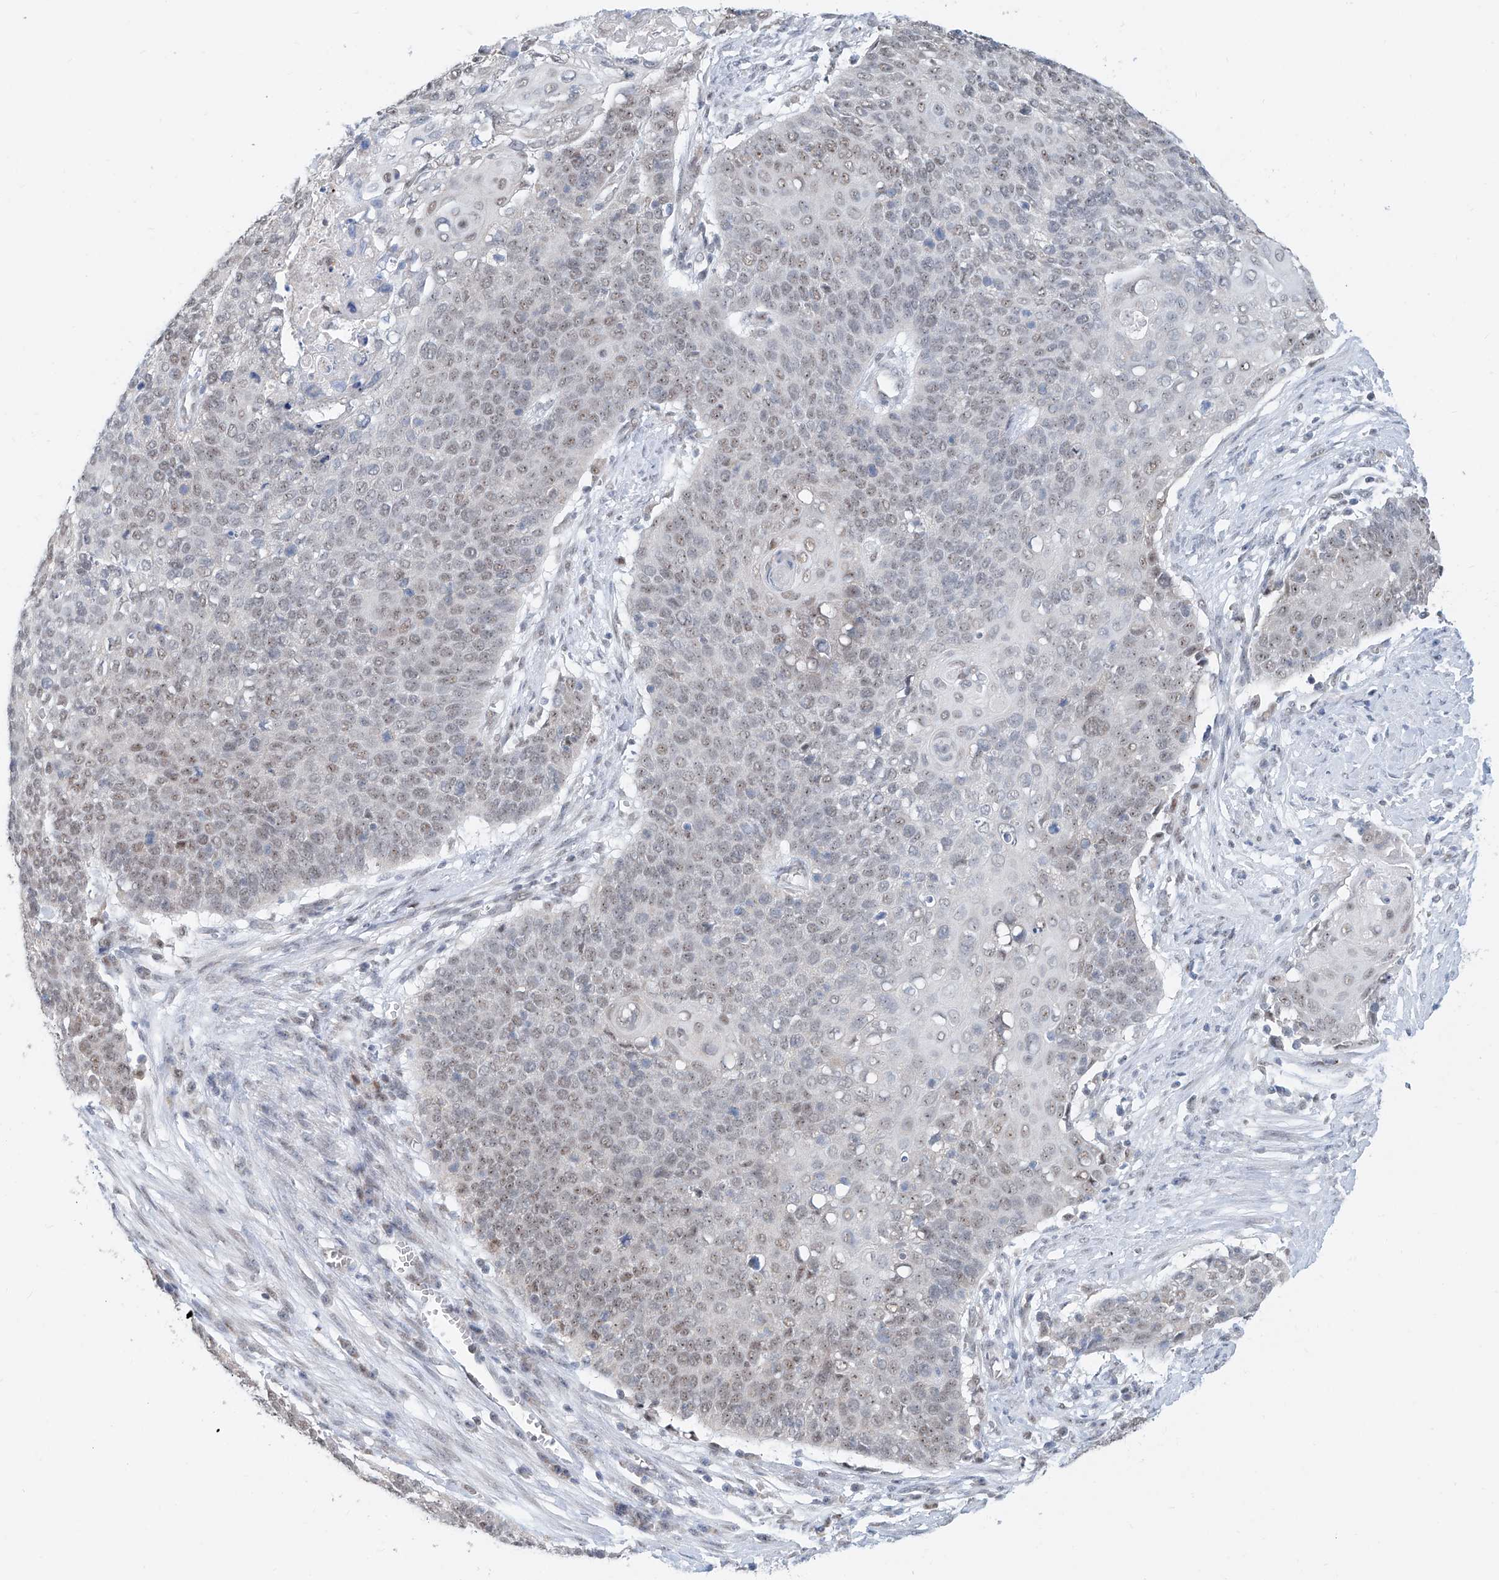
{"staining": {"intensity": "weak", "quantity": "25%-75%", "location": "nuclear"}, "tissue": "cervical cancer", "cell_type": "Tumor cells", "image_type": "cancer", "snomed": [{"axis": "morphology", "description": "Squamous cell carcinoma, NOS"}, {"axis": "topography", "description": "Cervix"}], "caption": "Immunohistochemical staining of human cervical squamous cell carcinoma reveals low levels of weak nuclear positivity in about 25%-75% of tumor cells.", "gene": "SDE2", "patient": {"sex": "female", "age": 39}}